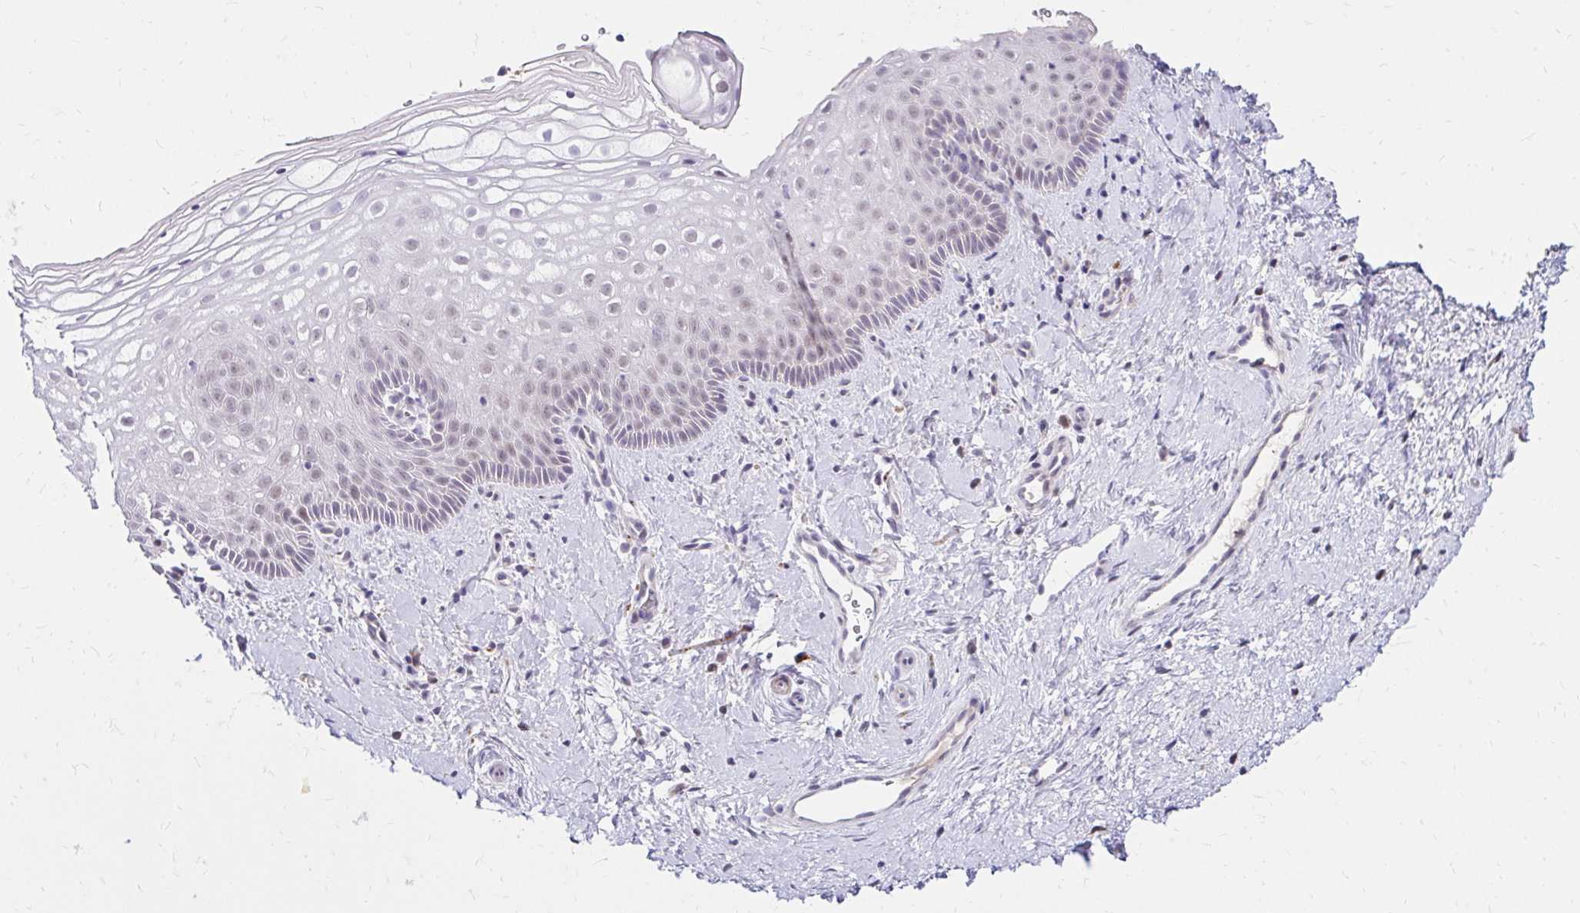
{"staining": {"intensity": "negative", "quantity": "none", "location": "none"}, "tissue": "vagina", "cell_type": "Squamous epithelial cells", "image_type": "normal", "snomed": [{"axis": "morphology", "description": "Normal tissue, NOS"}, {"axis": "topography", "description": "Vagina"}], "caption": "The micrograph demonstrates no significant expression in squamous epithelial cells of vagina.", "gene": "GUCY1A1", "patient": {"sex": "female", "age": 51}}